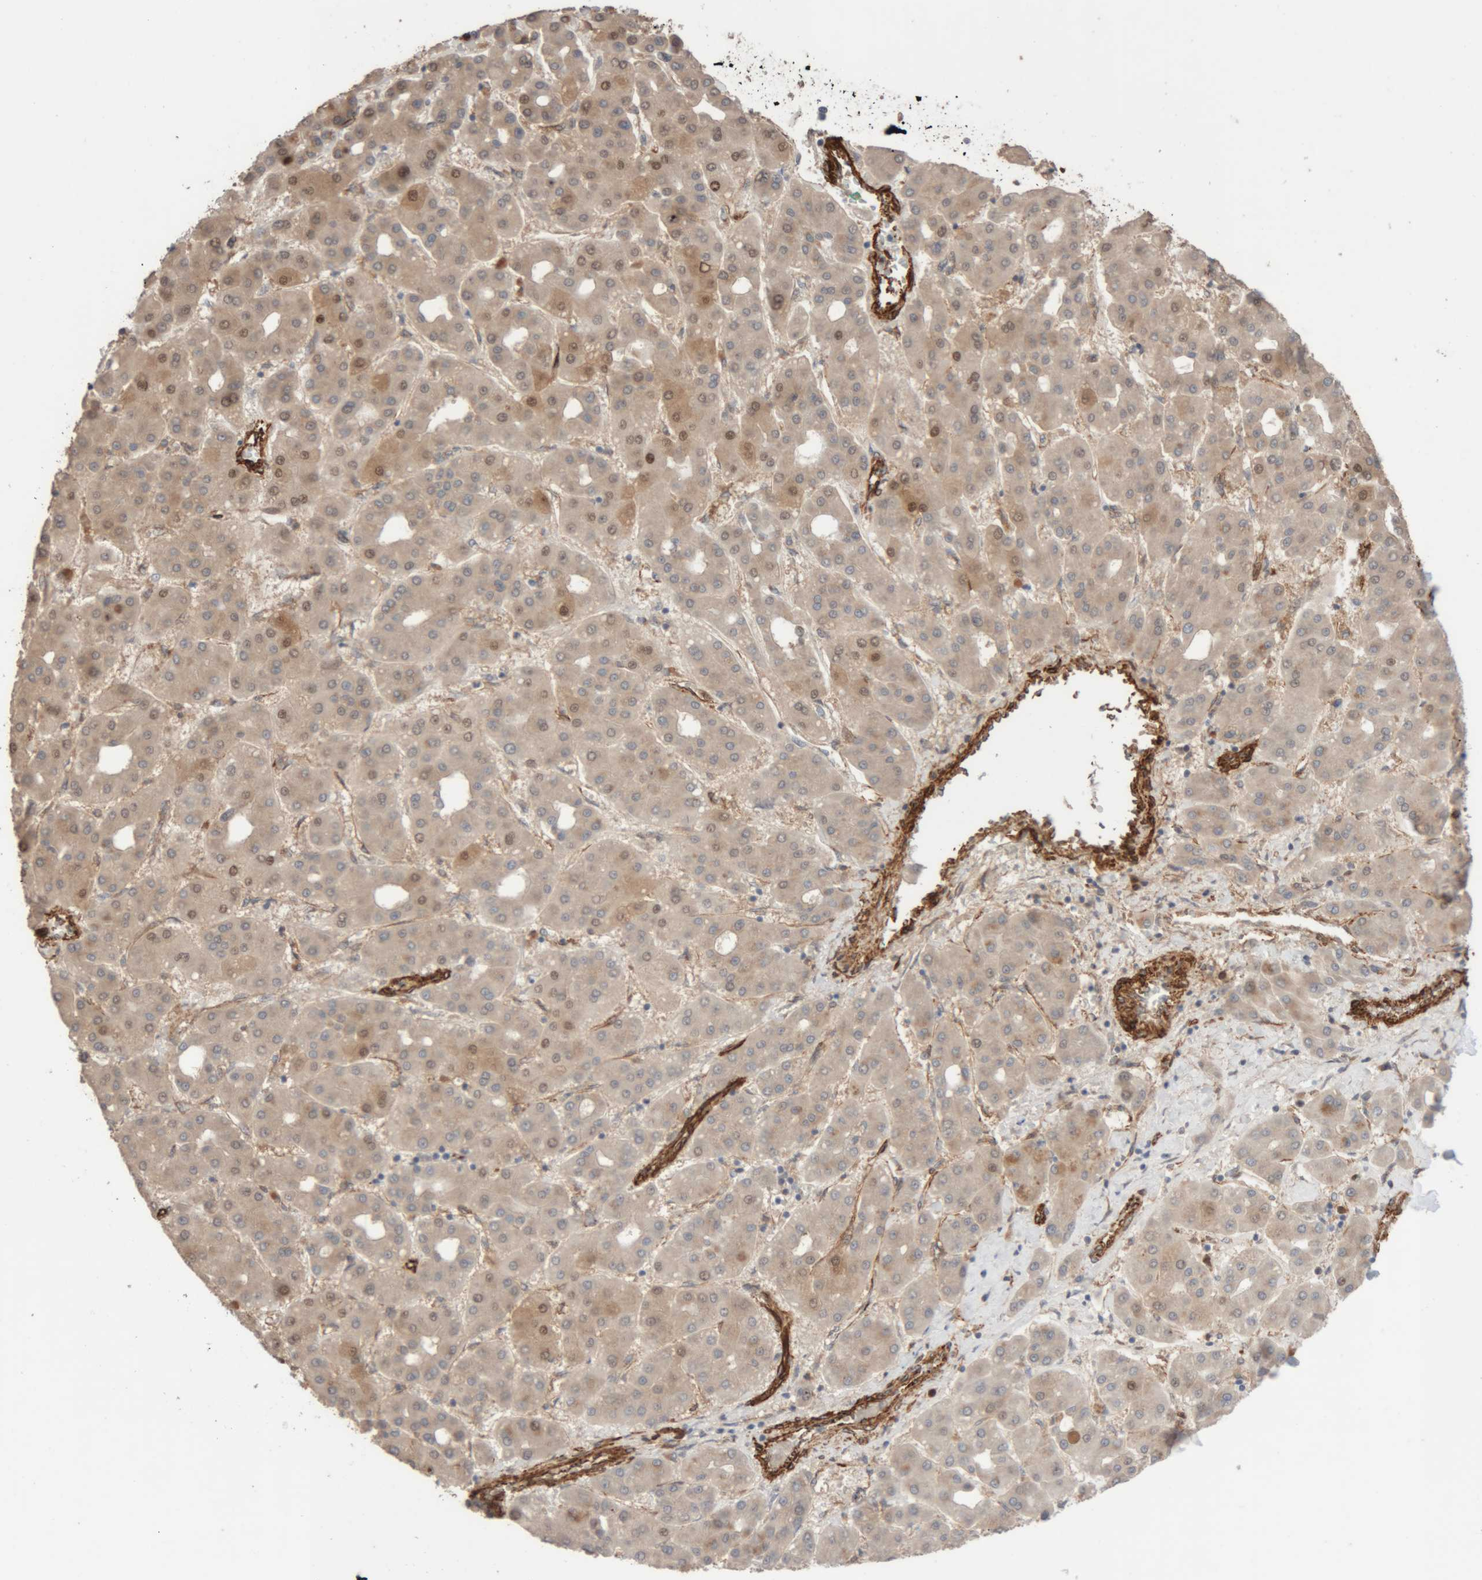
{"staining": {"intensity": "moderate", "quantity": "<25%", "location": "cytoplasmic/membranous,nuclear"}, "tissue": "liver cancer", "cell_type": "Tumor cells", "image_type": "cancer", "snomed": [{"axis": "morphology", "description": "Carcinoma, Hepatocellular, NOS"}, {"axis": "topography", "description": "Liver"}], "caption": "Moderate cytoplasmic/membranous and nuclear positivity is identified in about <25% of tumor cells in liver cancer.", "gene": "RAB32", "patient": {"sex": "male", "age": 65}}